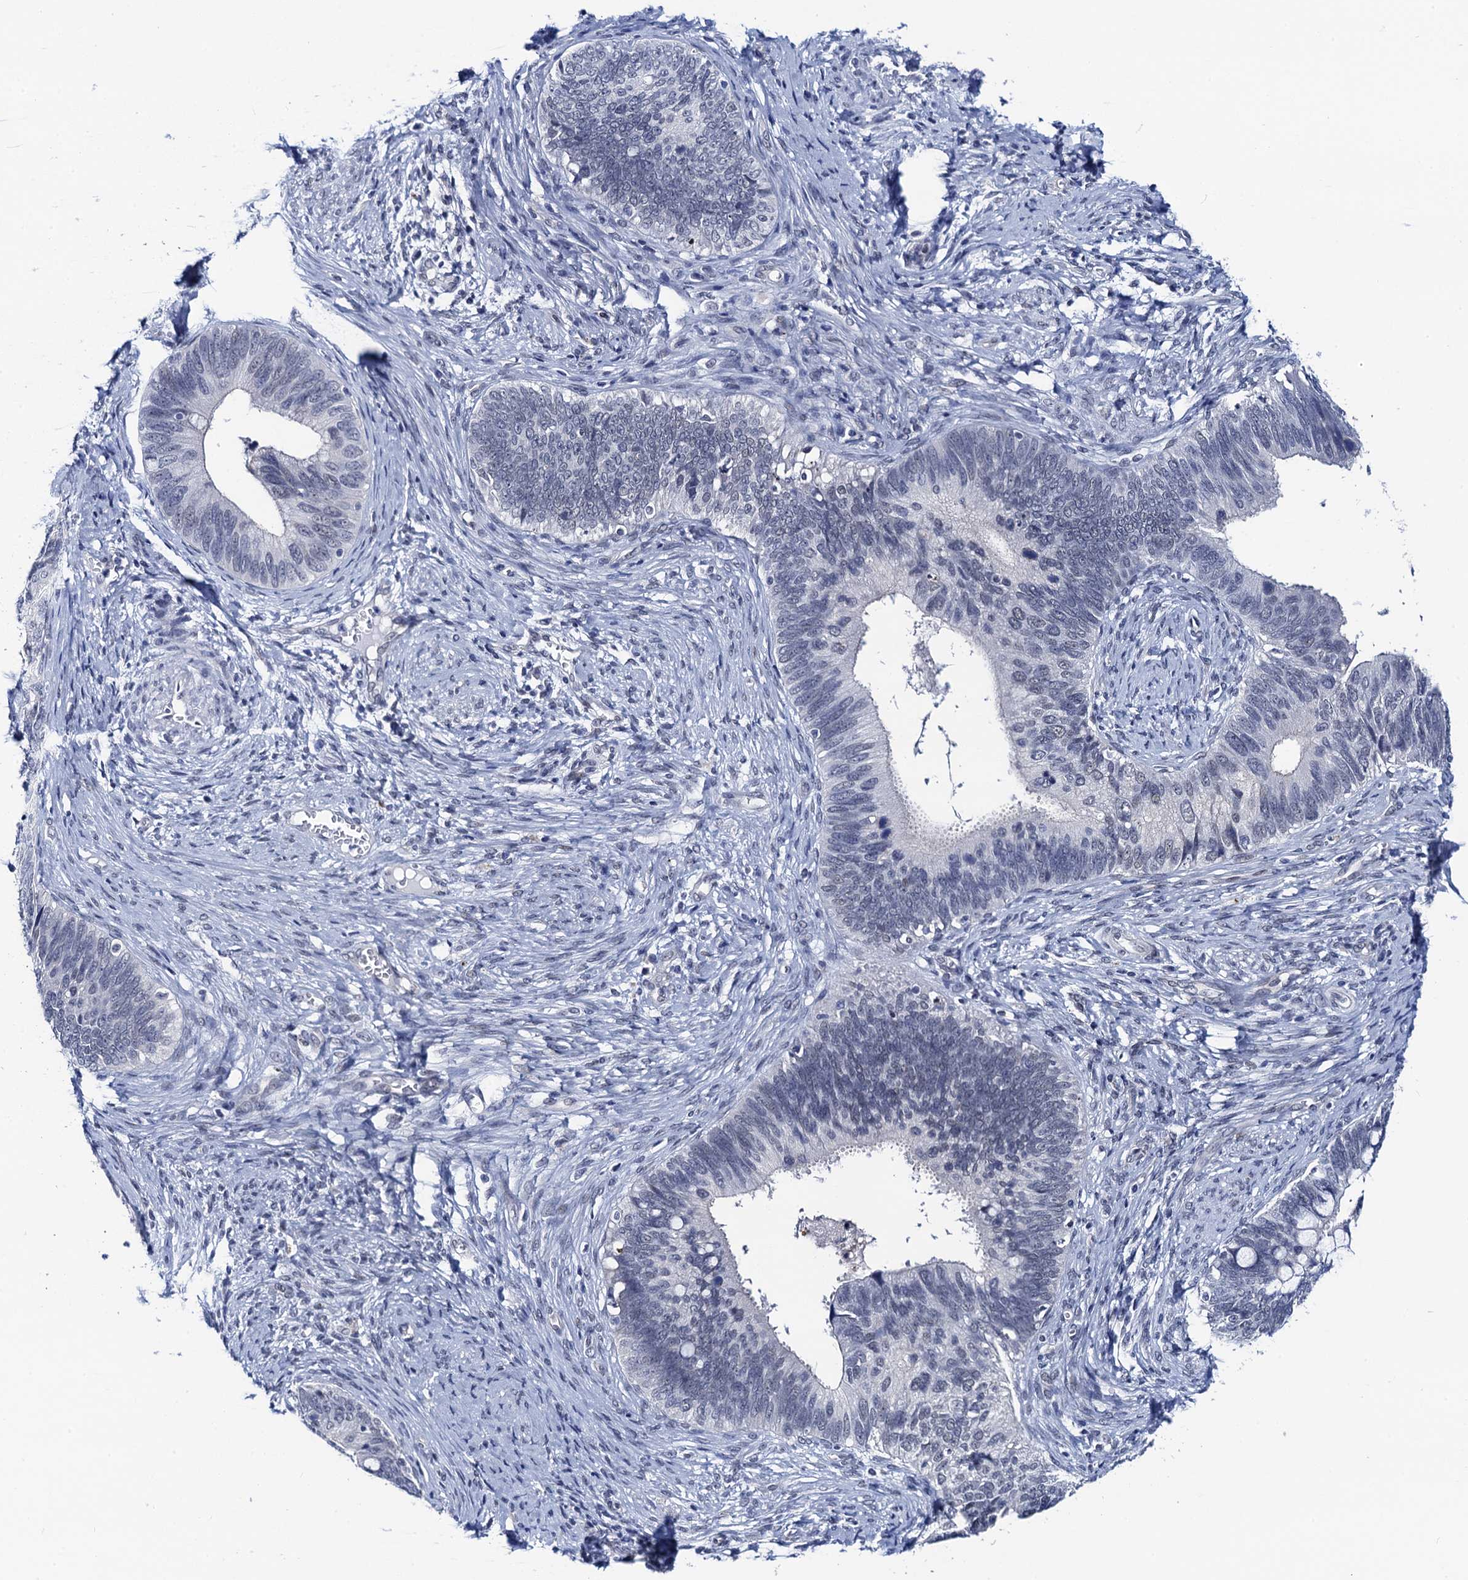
{"staining": {"intensity": "negative", "quantity": "none", "location": "none"}, "tissue": "cervical cancer", "cell_type": "Tumor cells", "image_type": "cancer", "snomed": [{"axis": "morphology", "description": "Adenocarcinoma, NOS"}, {"axis": "topography", "description": "Cervix"}], "caption": "There is no significant positivity in tumor cells of cervical adenocarcinoma.", "gene": "C16orf87", "patient": {"sex": "female", "age": 42}}